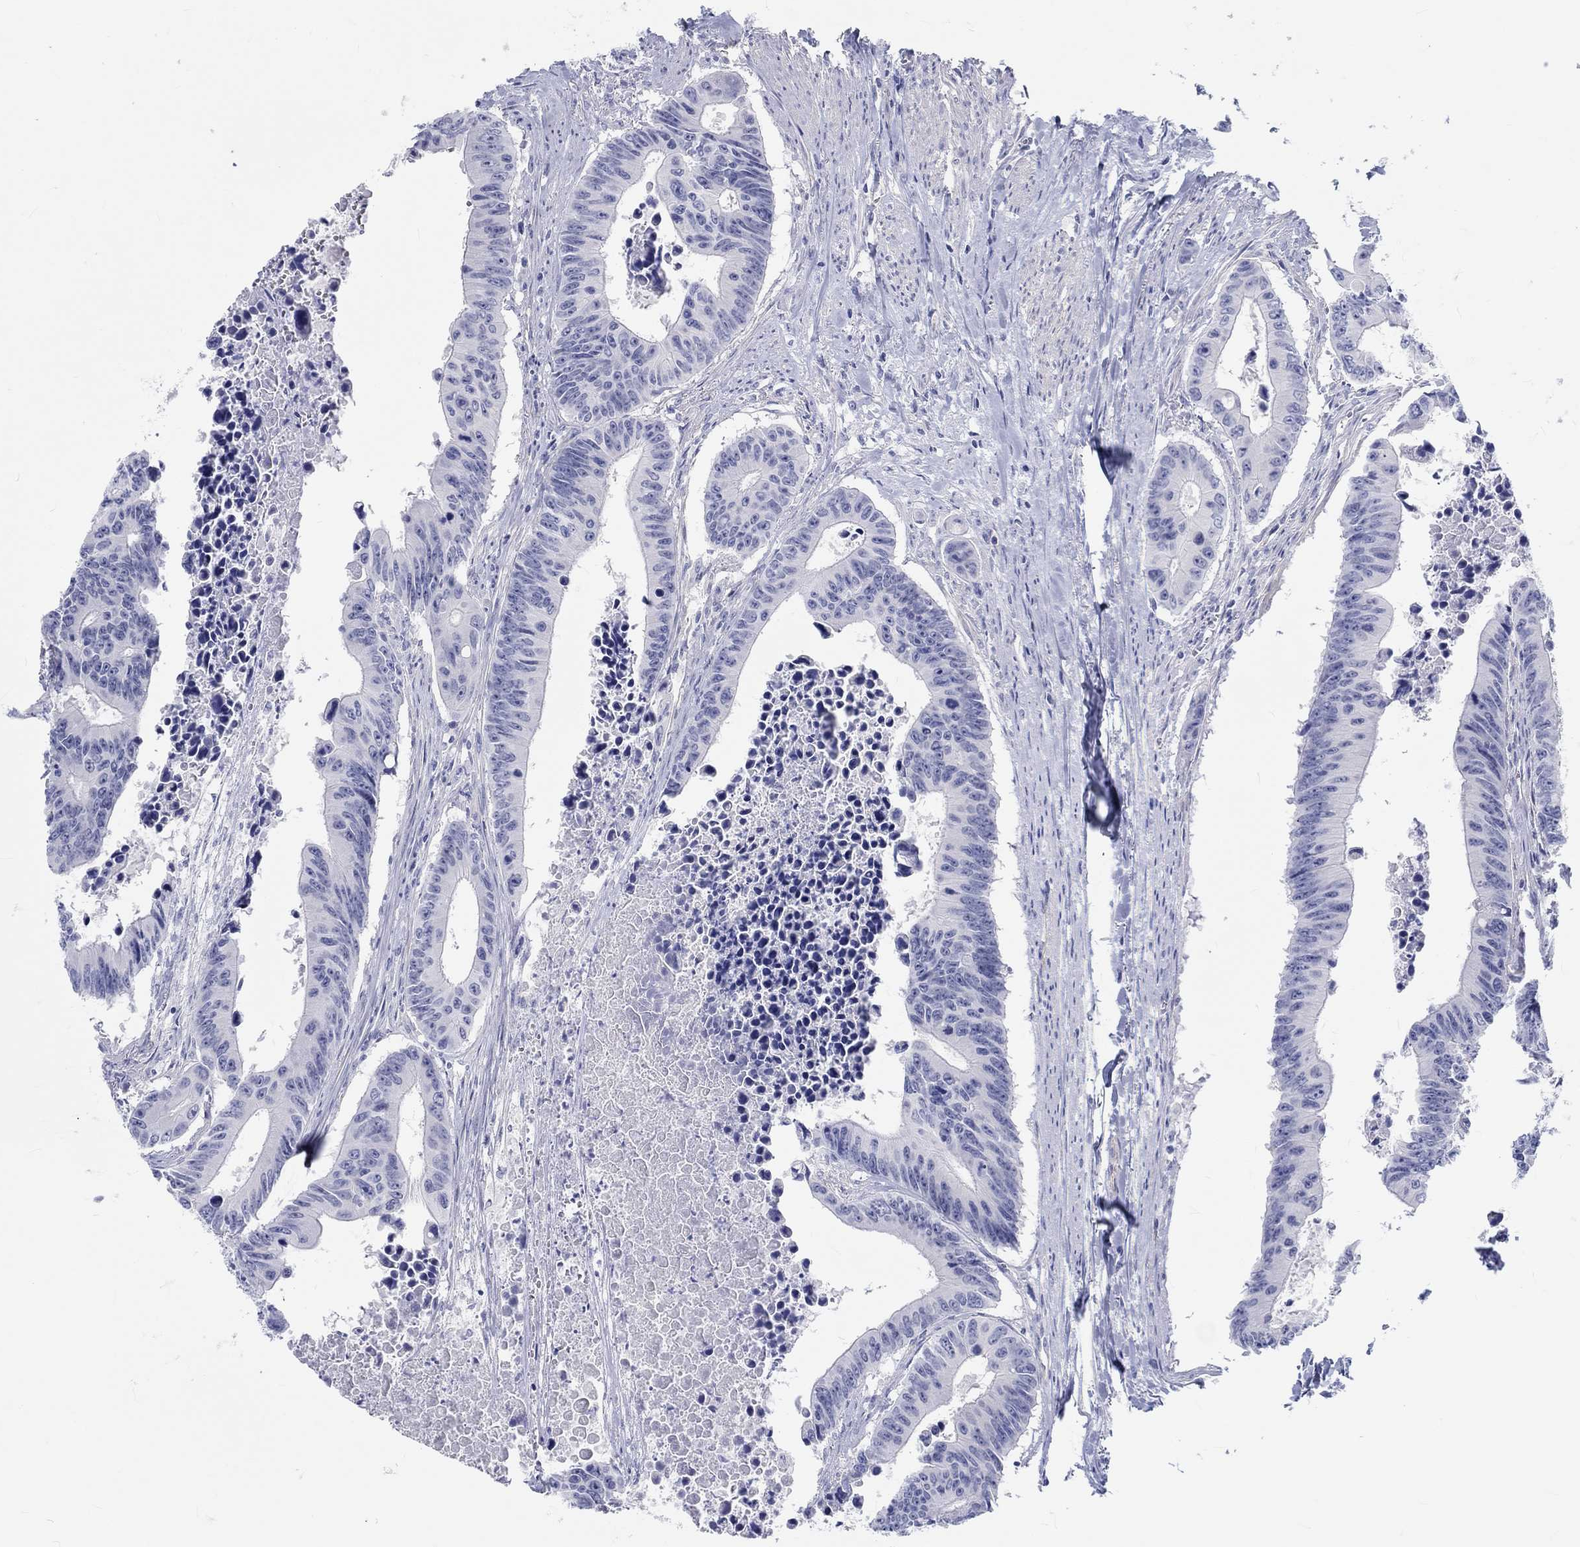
{"staining": {"intensity": "negative", "quantity": "none", "location": "none"}, "tissue": "colorectal cancer", "cell_type": "Tumor cells", "image_type": "cancer", "snomed": [{"axis": "morphology", "description": "Adenocarcinoma, NOS"}, {"axis": "topography", "description": "Colon"}], "caption": "Tumor cells are negative for brown protein staining in colorectal adenocarcinoma. (Stains: DAB (3,3'-diaminobenzidine) immunohistochemistry (IHC) with hematoxylin counter stain, Microscopy: brightfield microscopy at high magnification).", "gene": "CDY2B", "patient": {"sex": "female", "age": 87}}